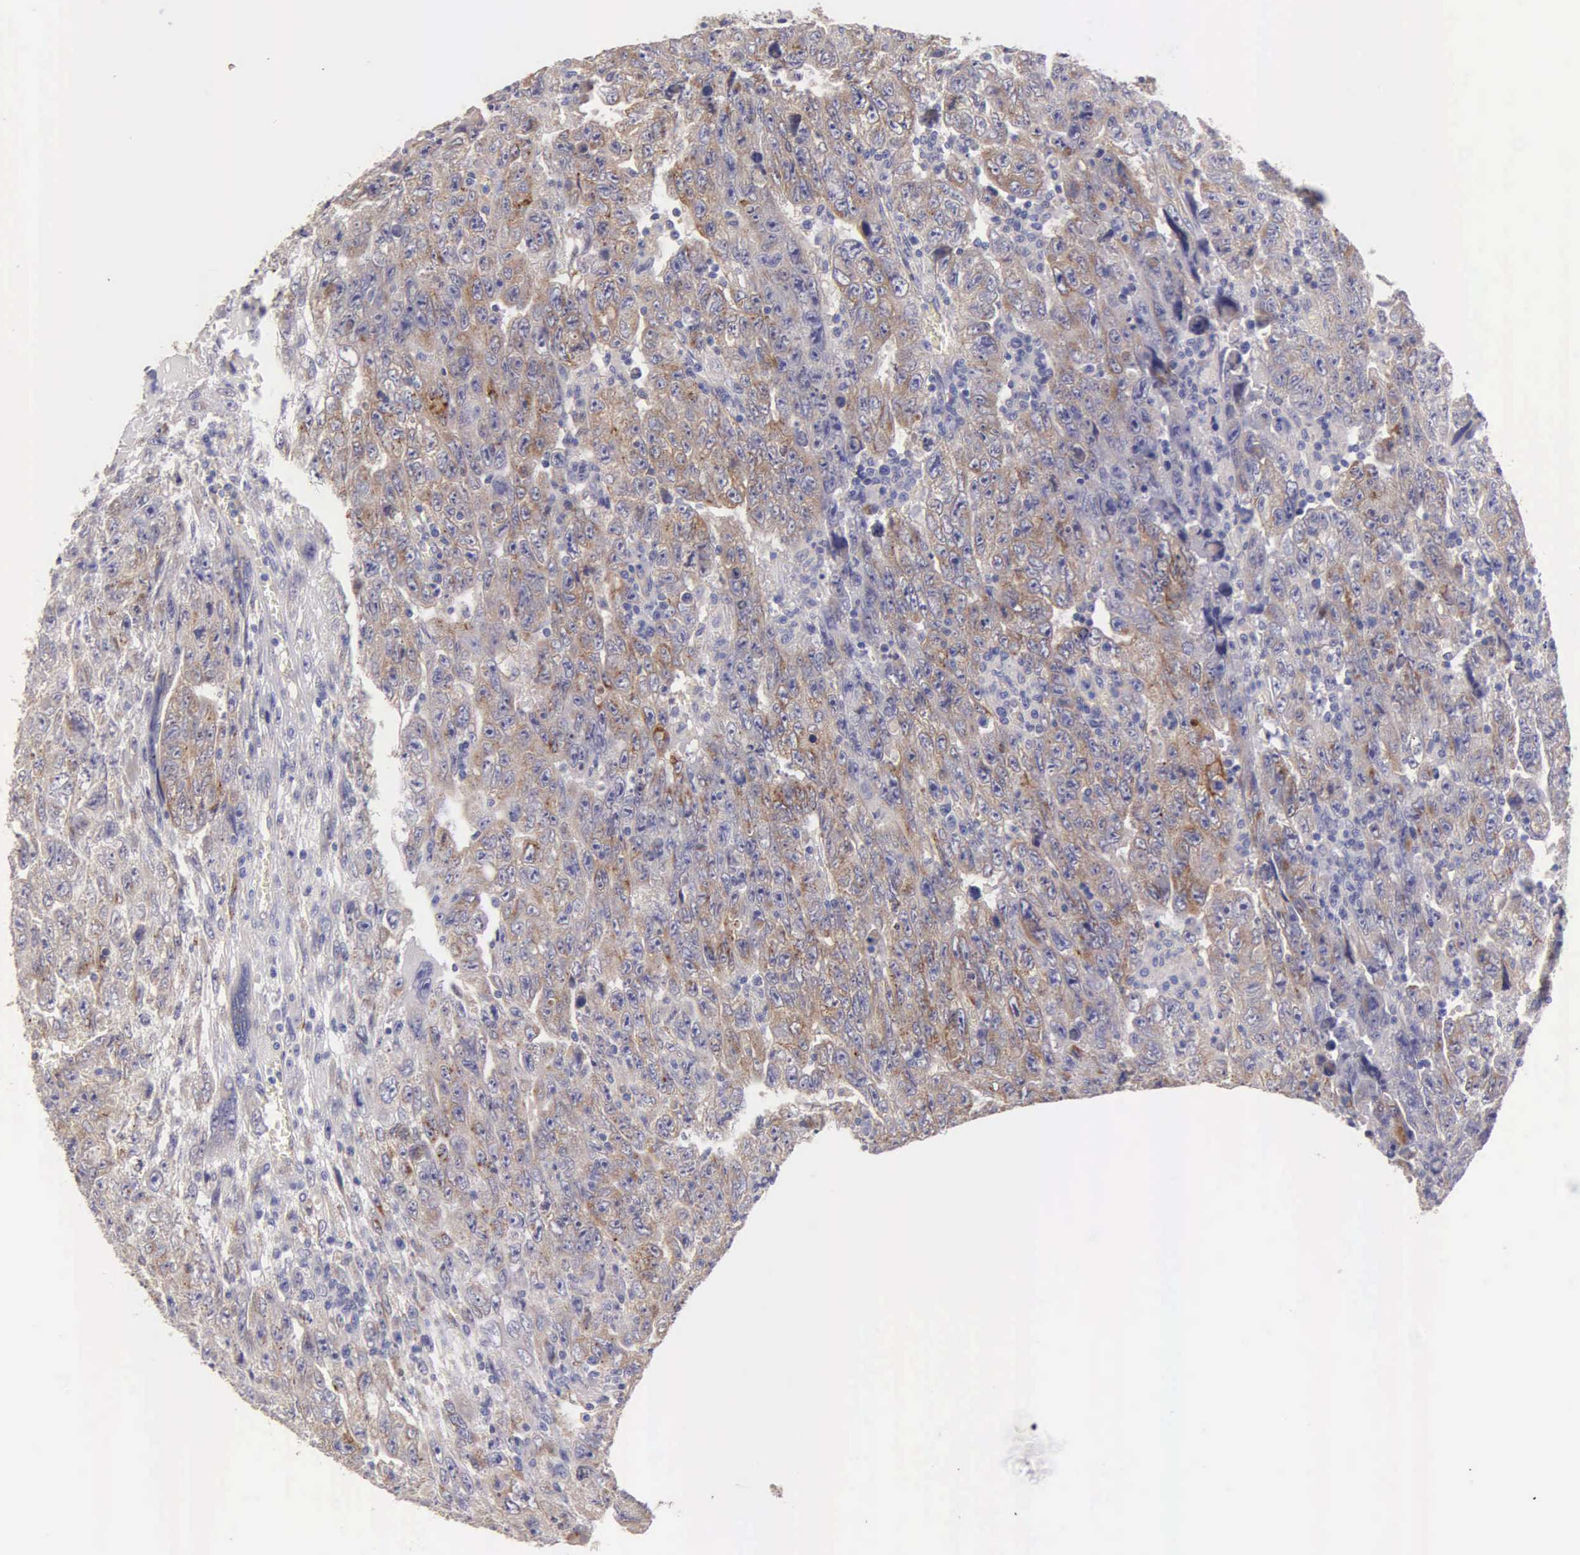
{"staining": {"intensity": "moderate", "quantity": ">75%", "location": "cytoplasmic/membranous"}, "tissue": "testis cancer", "cell_type": "Tumor cells", "image_type": "cancer", "snomed": [{"axis": "morphology", "description": "Carcinoma, Embryonal, NOS"}, {"axis": "topography", "description": "Testis"}], "caption": "Tumor cells demonstrate medium levels of moderate cytoplasmic/membranous expression in approximately >75% of cells in human testis cancer (embryonal carcinoma).", "gene": "APP", "patient": {"sex": "male", "age": 28}}